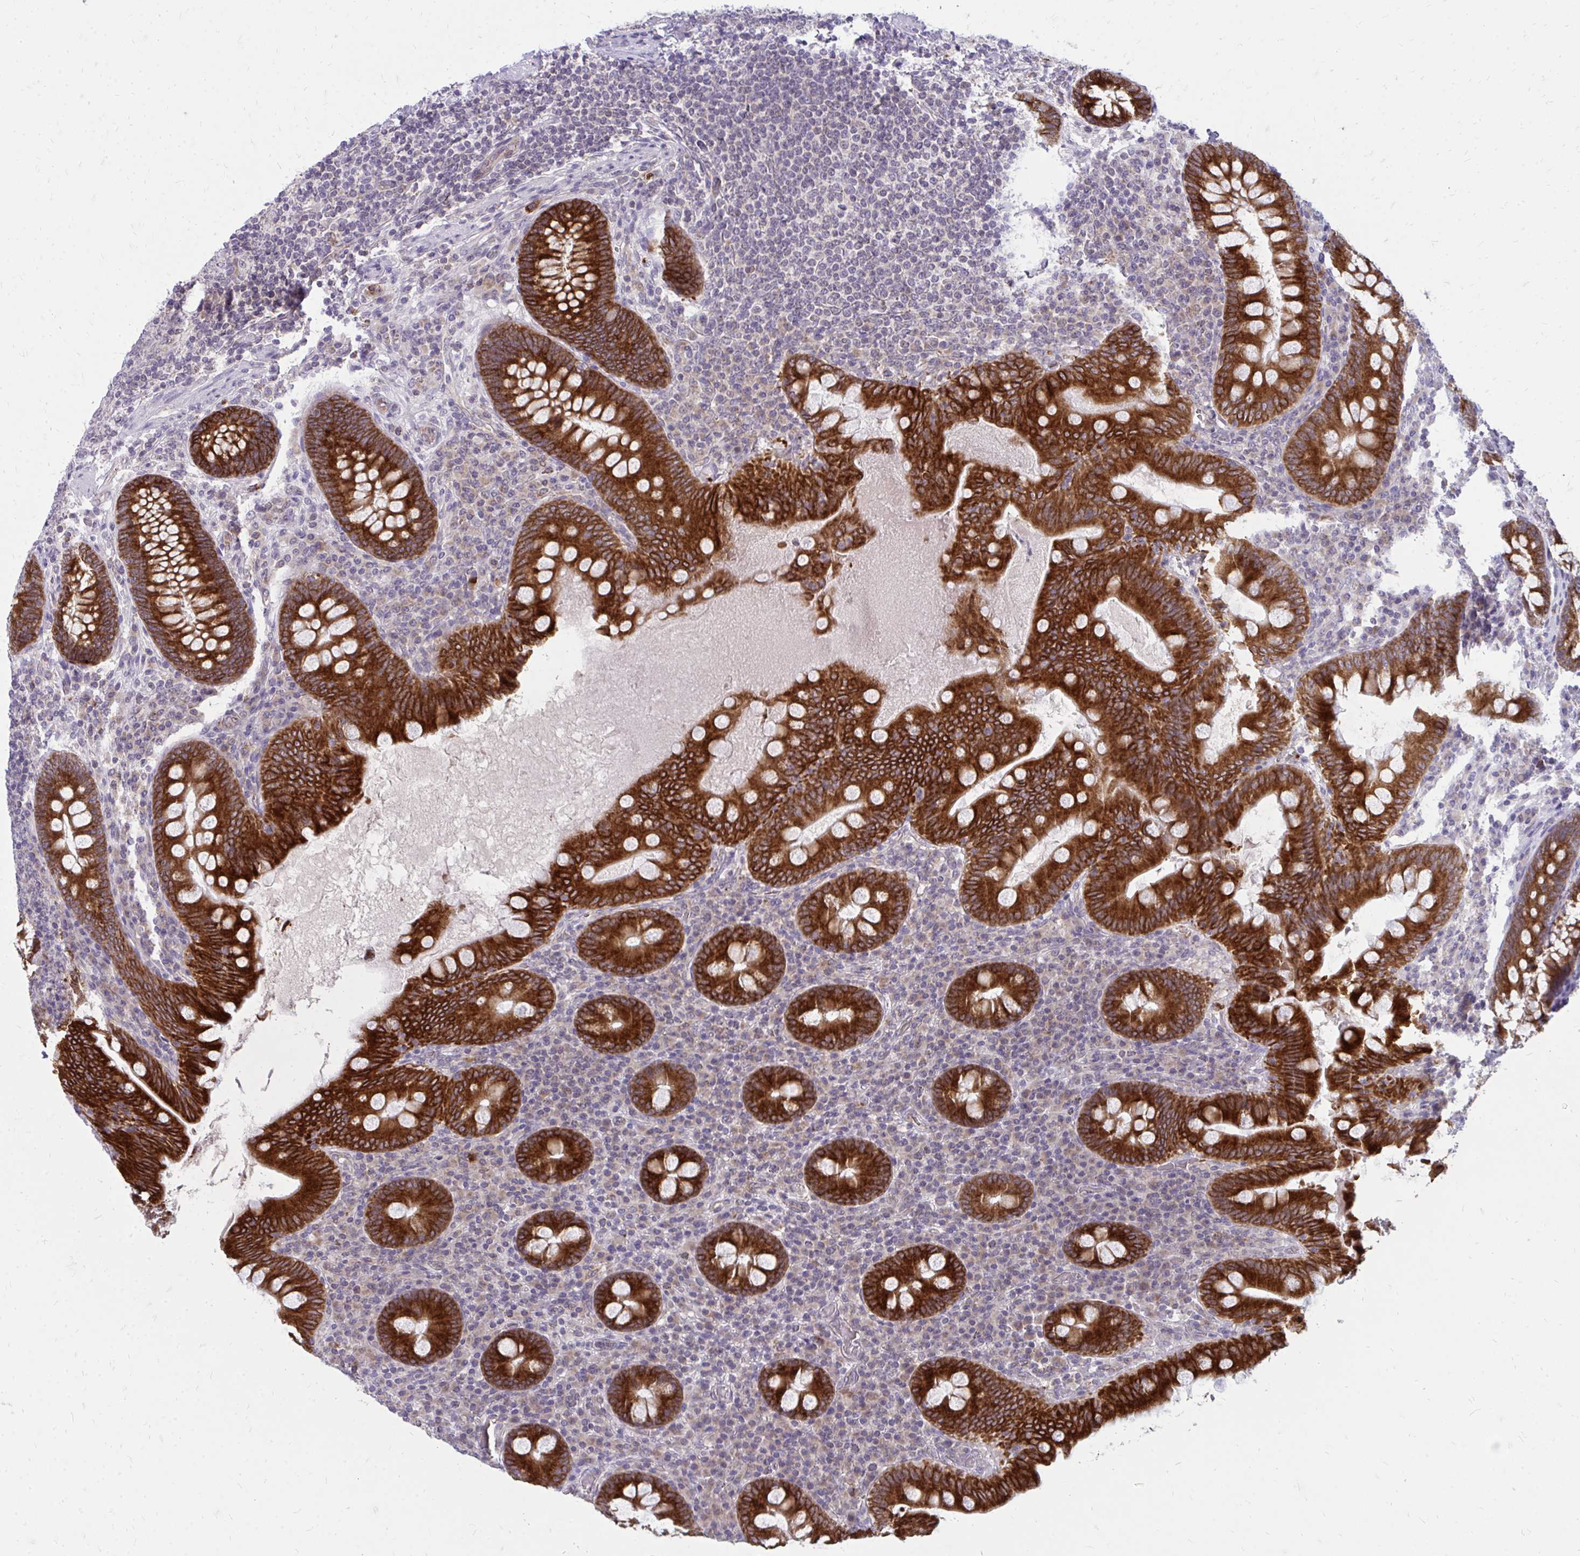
{"staining": {"intensity": "strong", "quantity": ">75%", "location": "cytoplasmic/membranous"}, "tissue": "appendix", "cell_type": "Glandular cells", "image_type": "normal", "snomed": [{"axis": "morphology", "description": "Normal tissue, NOS"}, {"axis": "topography", "description": "Appendix"}], "caption": "Strong cytoplasmic/membranous expression is appreciated in about >75% of glandular cells in normal appendix.", "gene": "ACSL5", "patient": {"sex": "male", "age": 71}}